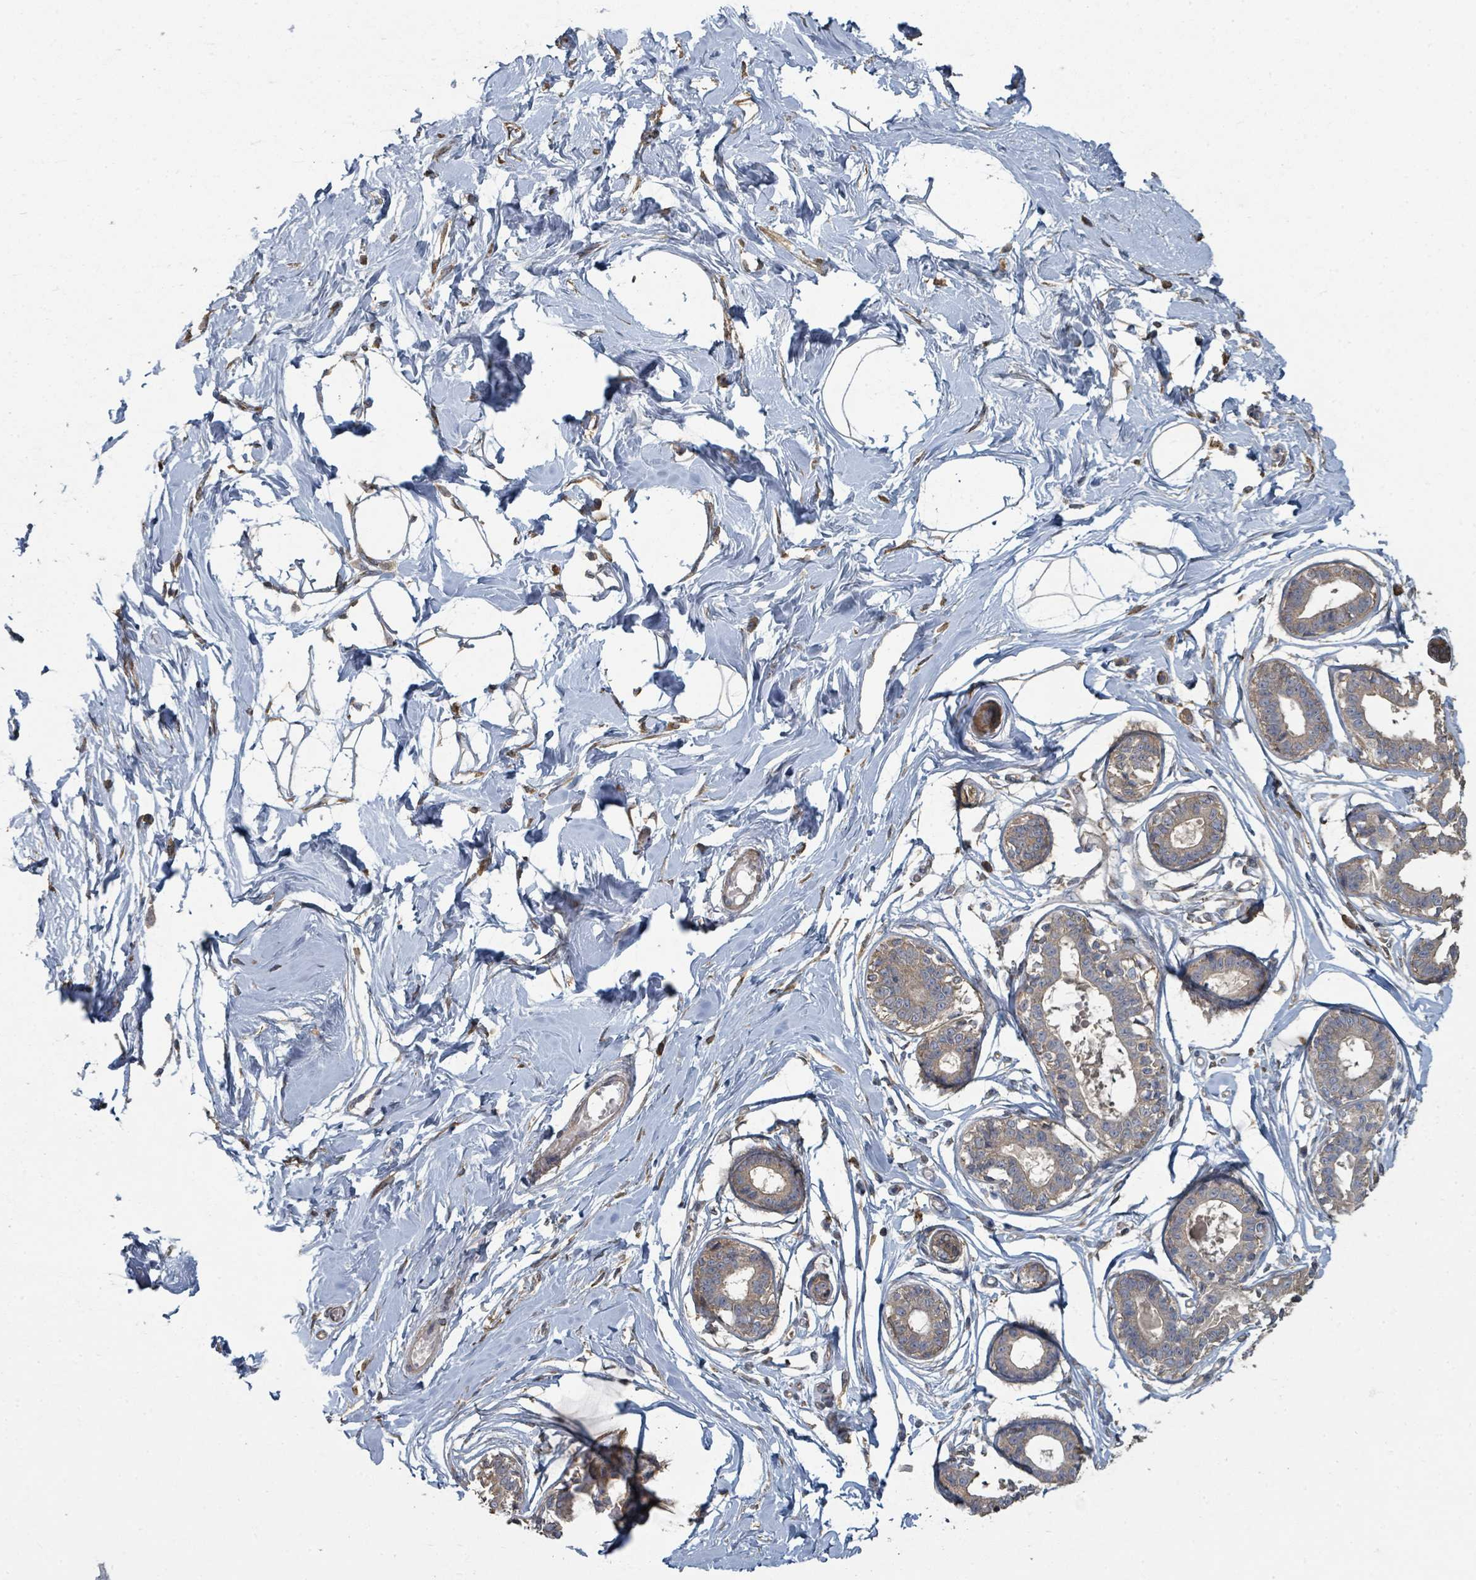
{"staining": {"intensity": "weak", "quantity": "25%-75%", "location": "cytoplasmic/membranous"}, "tissue": "breast", "cell_type": "Adipocytes", "image_type": "normal", "snomed": [{"axis": "morphology", "description": "Normal tissue, NOS"}, {"axis": "topography", "description": "Breast"}], "caption": "This is a photomicrograph of IHC staining of benign breast, which shows weak staining in the cytoplasmic/membranous of adipocytes.", "gene": "WDFY1", "patient": {"sex": "female", "age": 45}}